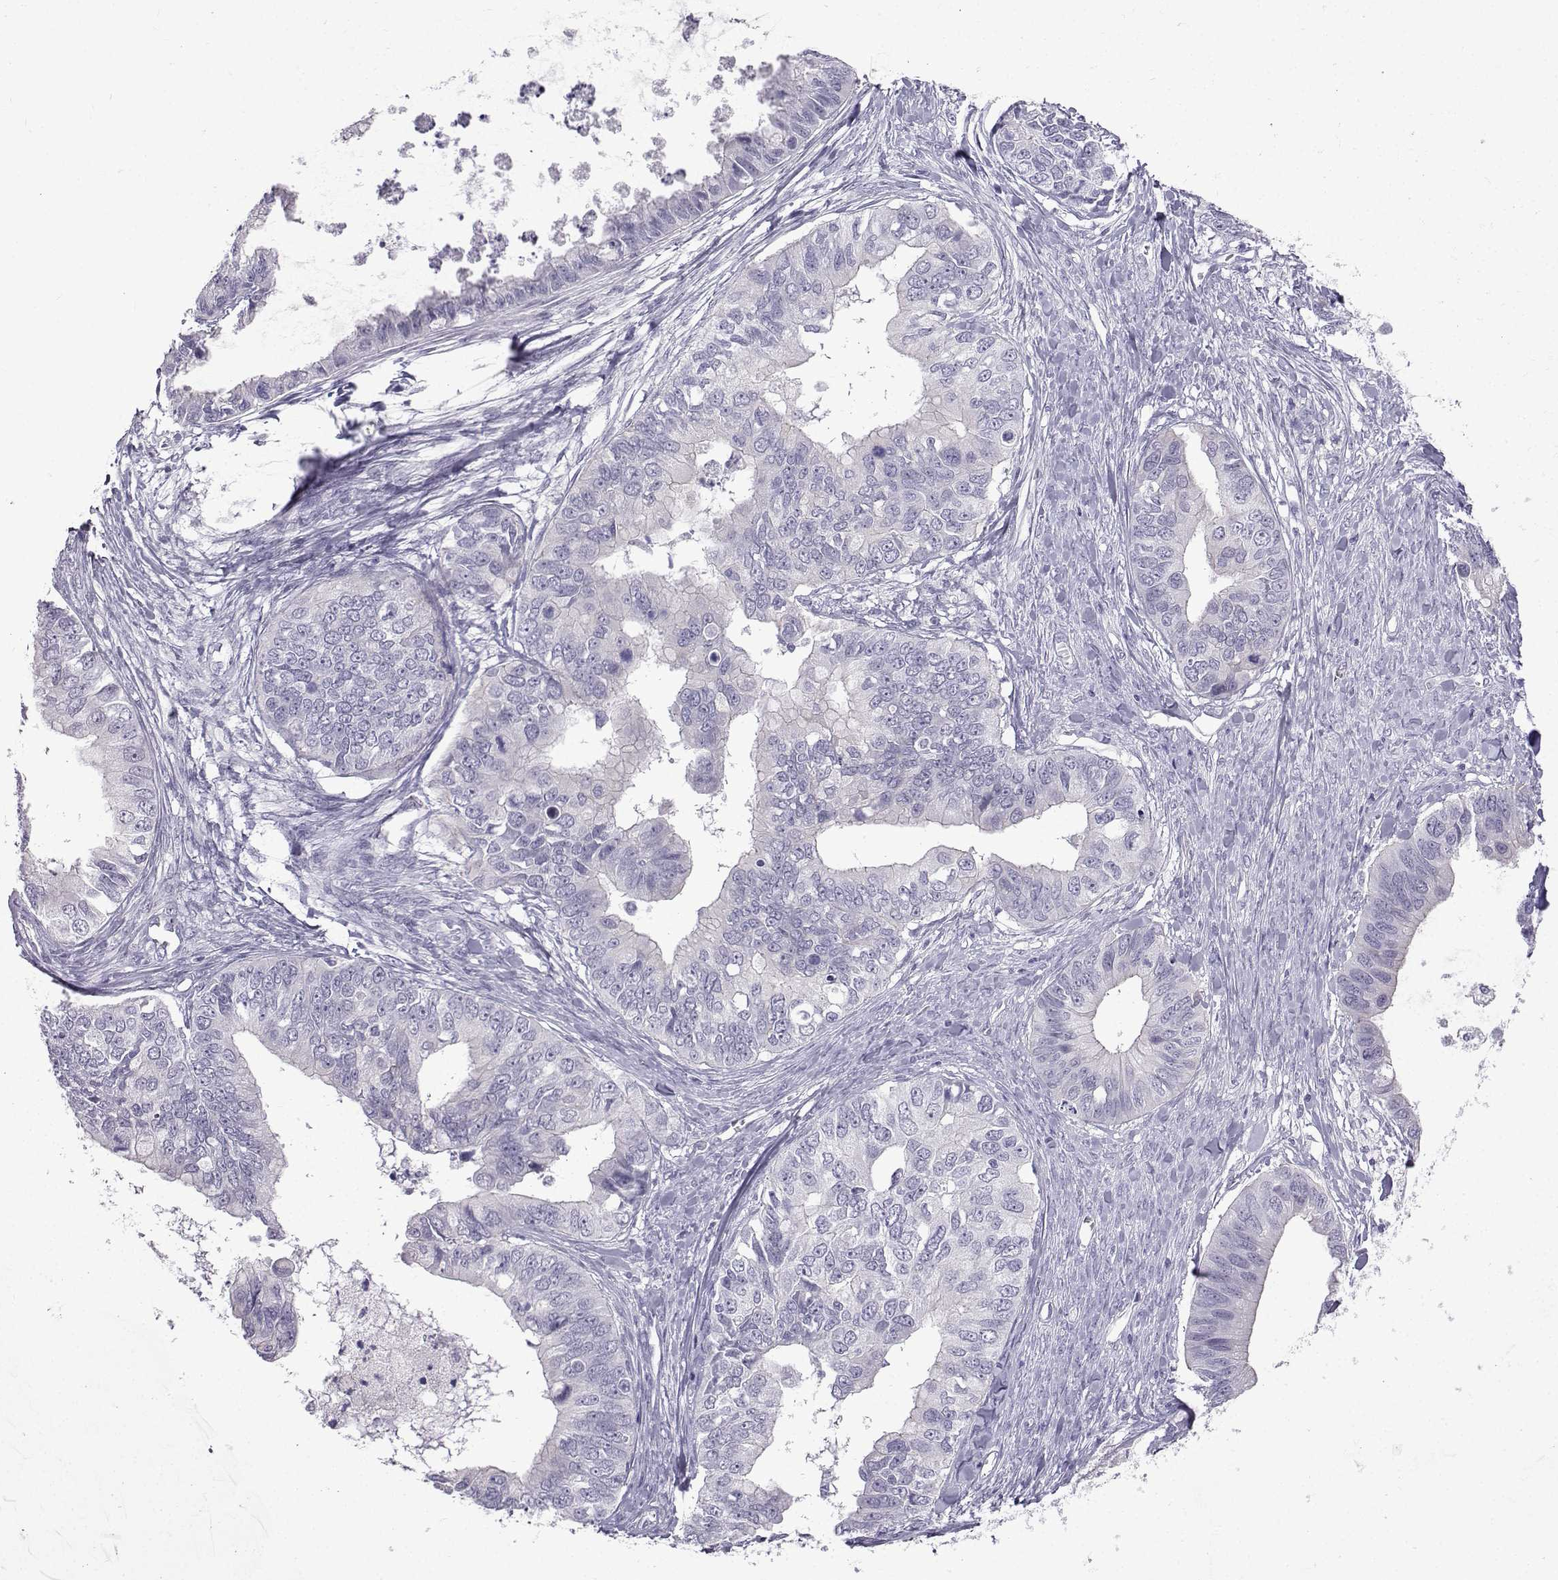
{"staining": {"intensity": "negative", "quantity": "none", "location": "none"}, "tissue": "ovarian cancer", "cell_type": "Tumor cells", "image_type": "cancer", "snomed": [{"axis": "morphology", "description": "Cystadenocarcinoma, mucinous, NOS"}, {"axis": "topography", "description": "Ovary"}], "caption": "IHC of human ovarian cancer reveals no positivity in tumor cells.", "gene": "CFAP53", "patient": {"sex": "female", "age": 76}}